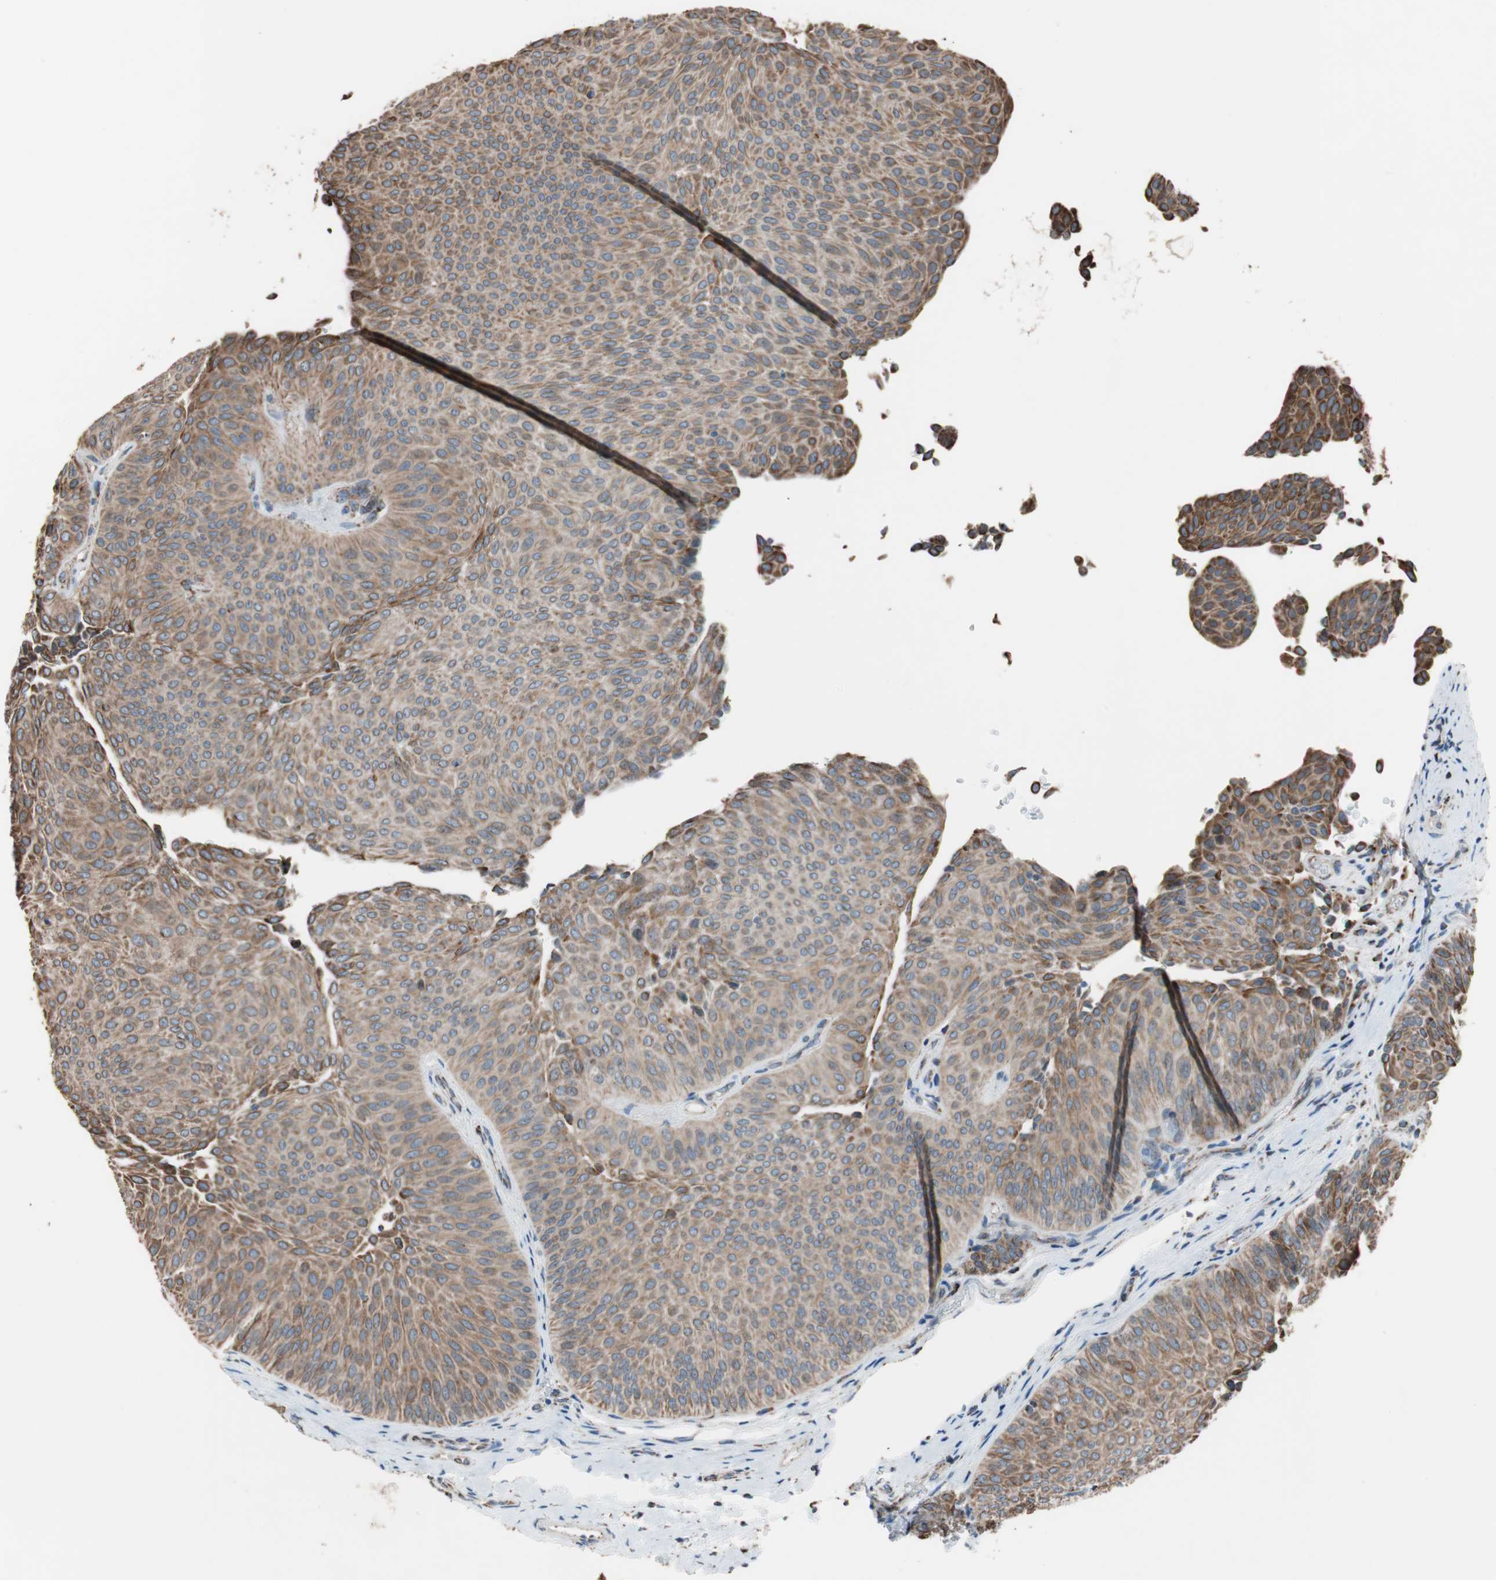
{"staining": {"intensity": "moderate", "quantity": ">75%", "location": "cytoplasmic/membranous"}, "tissue": "urothelial cancer", "cell_type": "Tumor cells", "image_type": "cancer", "snomed": [{"axis": "morphology", "description": "Urothelial carcinoma, Low grade"}, {"axis": "topography", "description": "Urinary bladder"}], "caption": "Immunohistochemistry of low-grade urothelial carcinoma displays medium levels of moderate cytoplasmic/membranous expression in about >75% of tumor cells.", "gene": "PCSK4", "patient": {"sex": "female", "age": 60}}